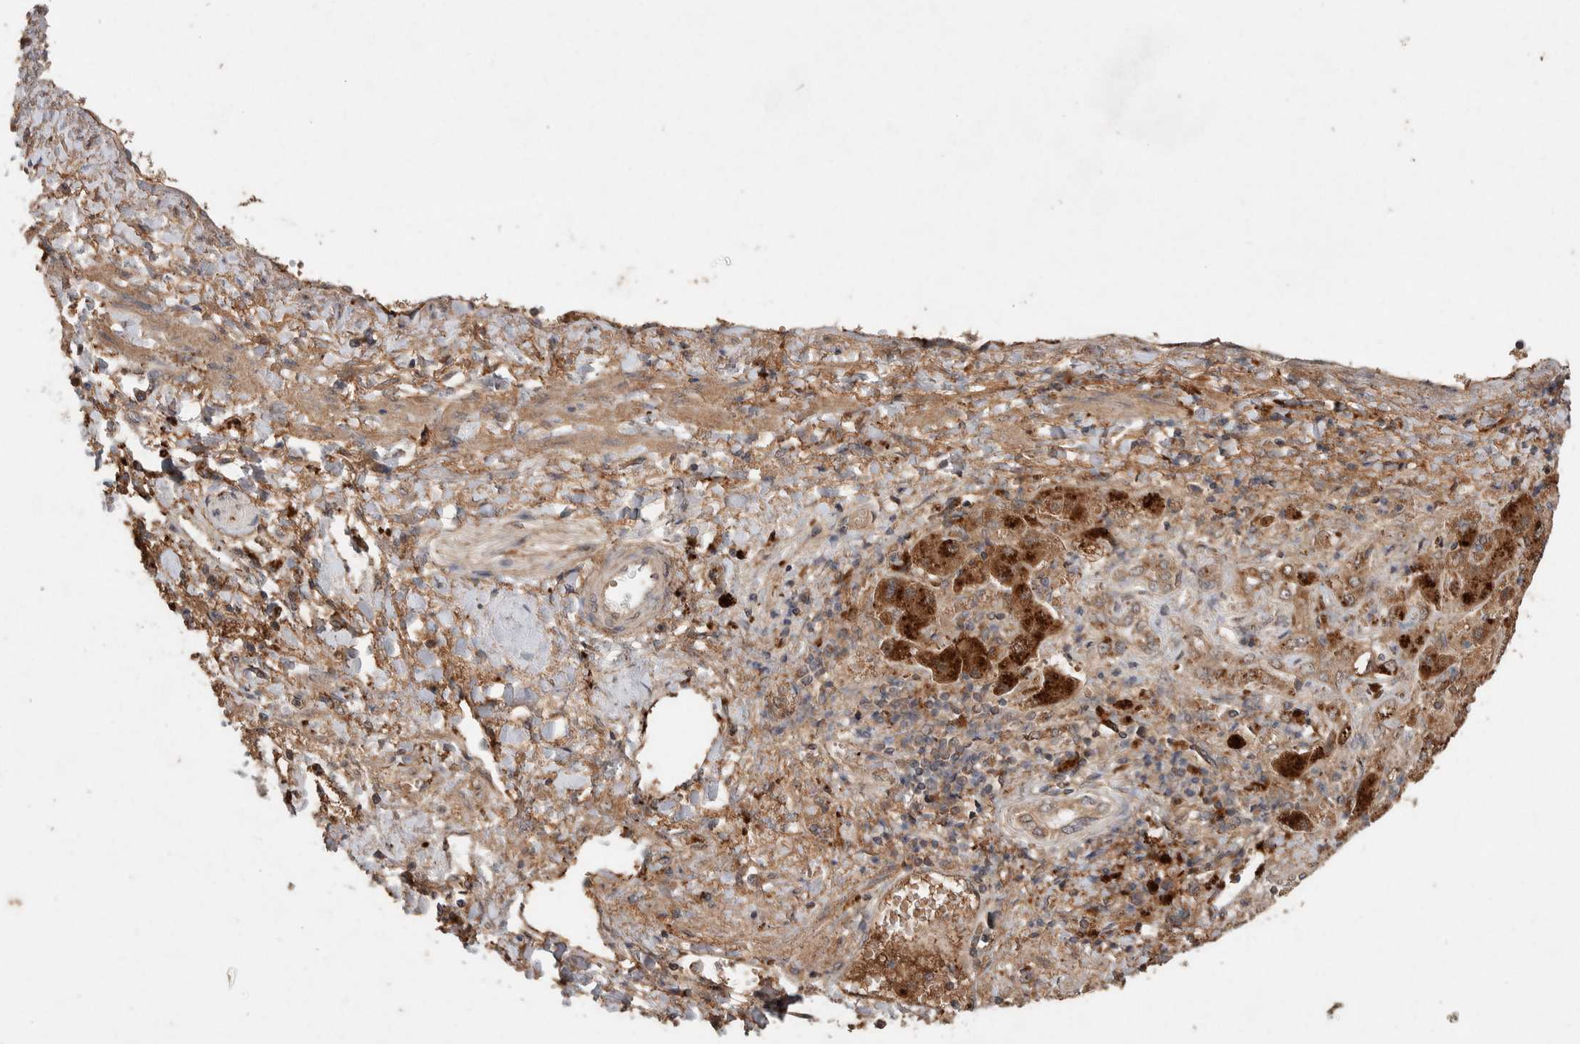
{"staining": {"intensity": "weak", "quantity": ">75%", "location": "cytoplasmic/membranous"}, "tissue": "liver cancer", "cell_type": "Tumor cells", "image_type": "cancer", "snomed": [{"axis": "morphology", "description": "Cholangiocarcinoma"}, {"axis": "topography", "description": "Liver"}], "caption": "A high-resolution photomicrograph shows IHC staining of liver cancer, which displays weak cytoplasmic/membranous positivity in about >75% of tumor cells. (Brightfield microscopy of DAB IHC at high magnification).", "gene": "KCNJ5", "patient": {"sex": "male", "age": 50}}